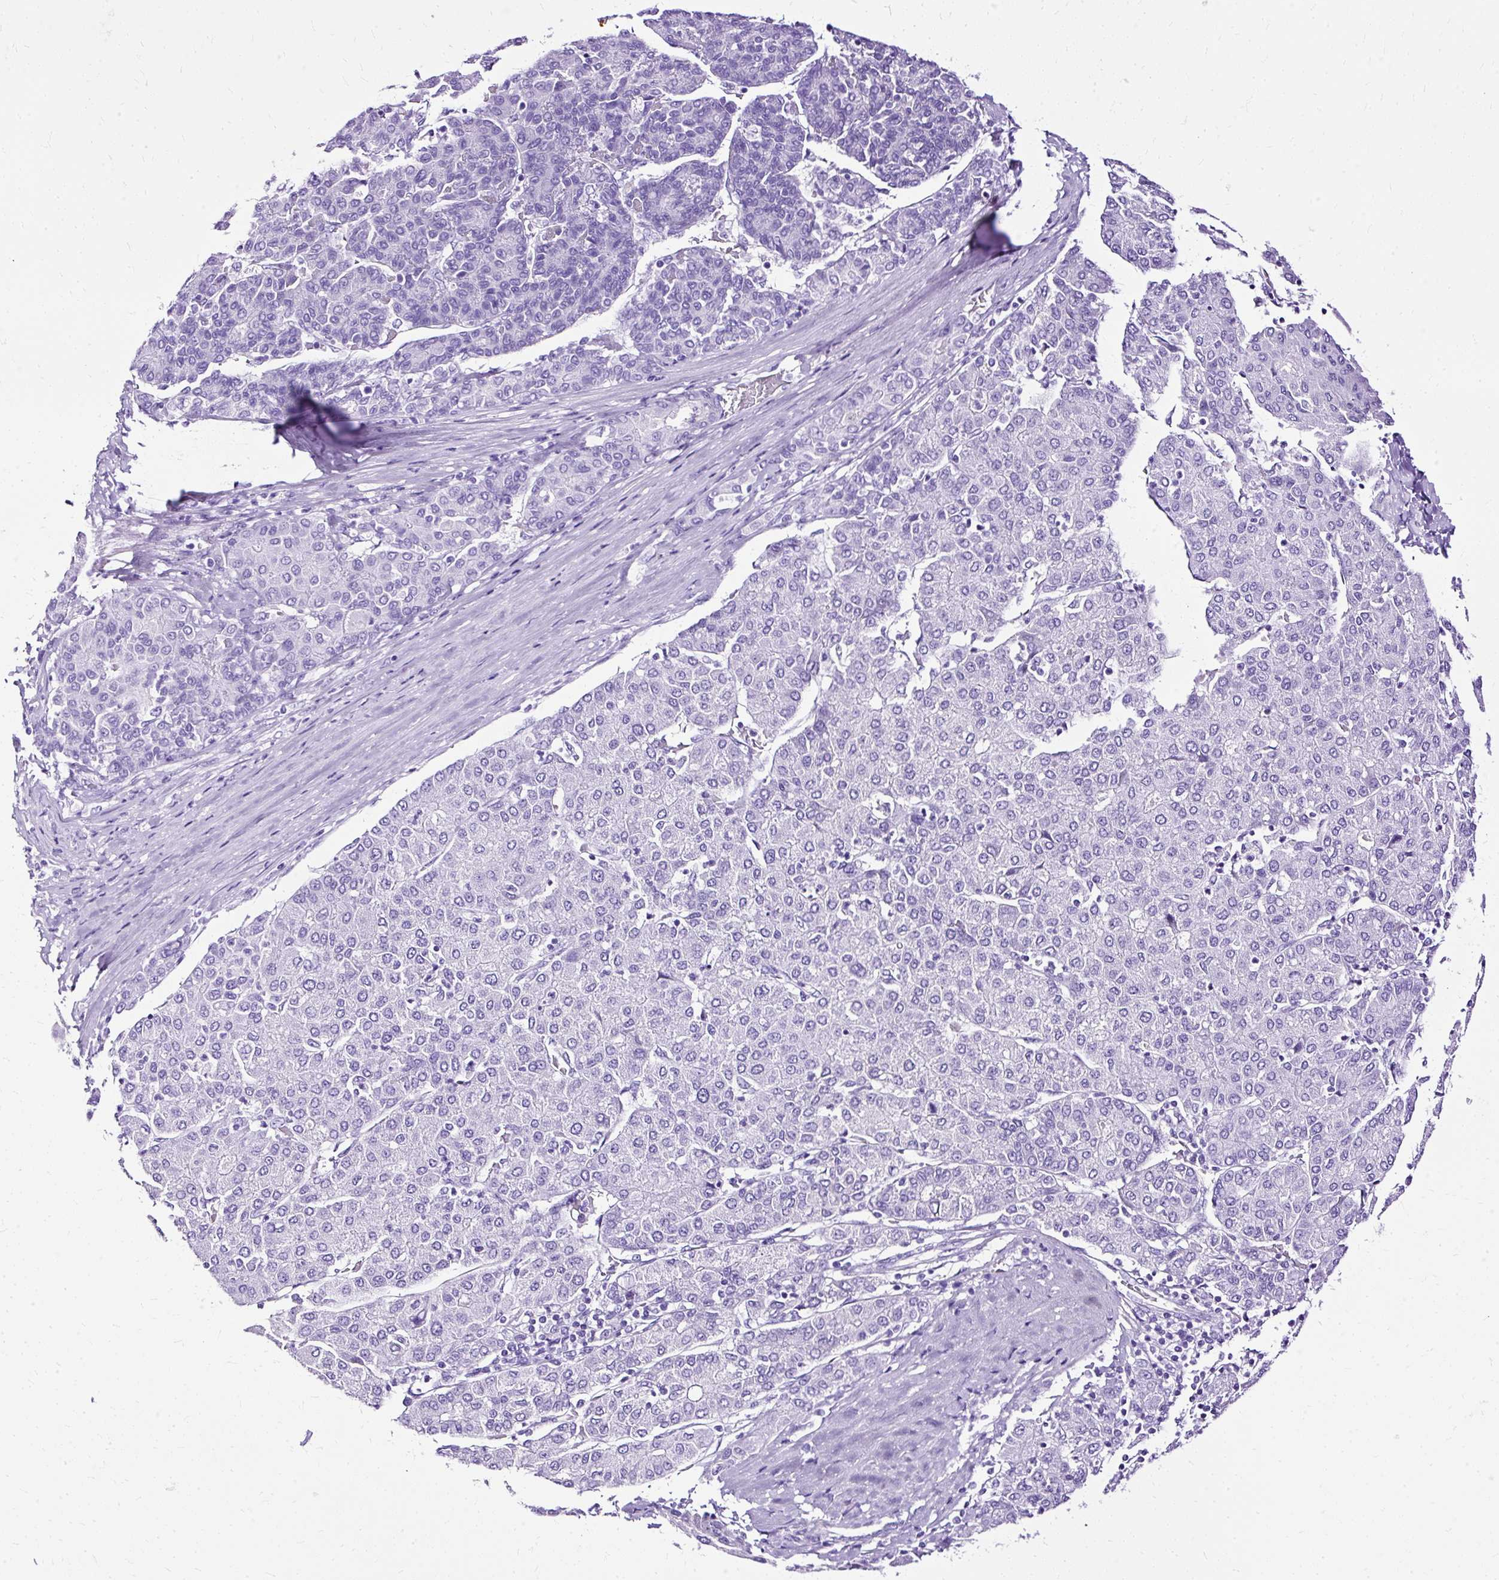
{"staining": {"intensity": "negative", "quantity": "none", "location": "none"}, "tissue": "liver cancer", "cell_type": "Tumor cells", "image_type": "cancer", "snomed": [{"axis": "morphology", "description": "Carcinoma, Hepatocellular, NOS"}, {"axis": "topography", "description": "Liver"}], "caption": "Immunohistochemistry (IHC) of liver hepatocellular carcinoma displays no positivity in tumor cells.", "gene": "SLC8A2", "patient": {"sex": "male", "age": 65}}